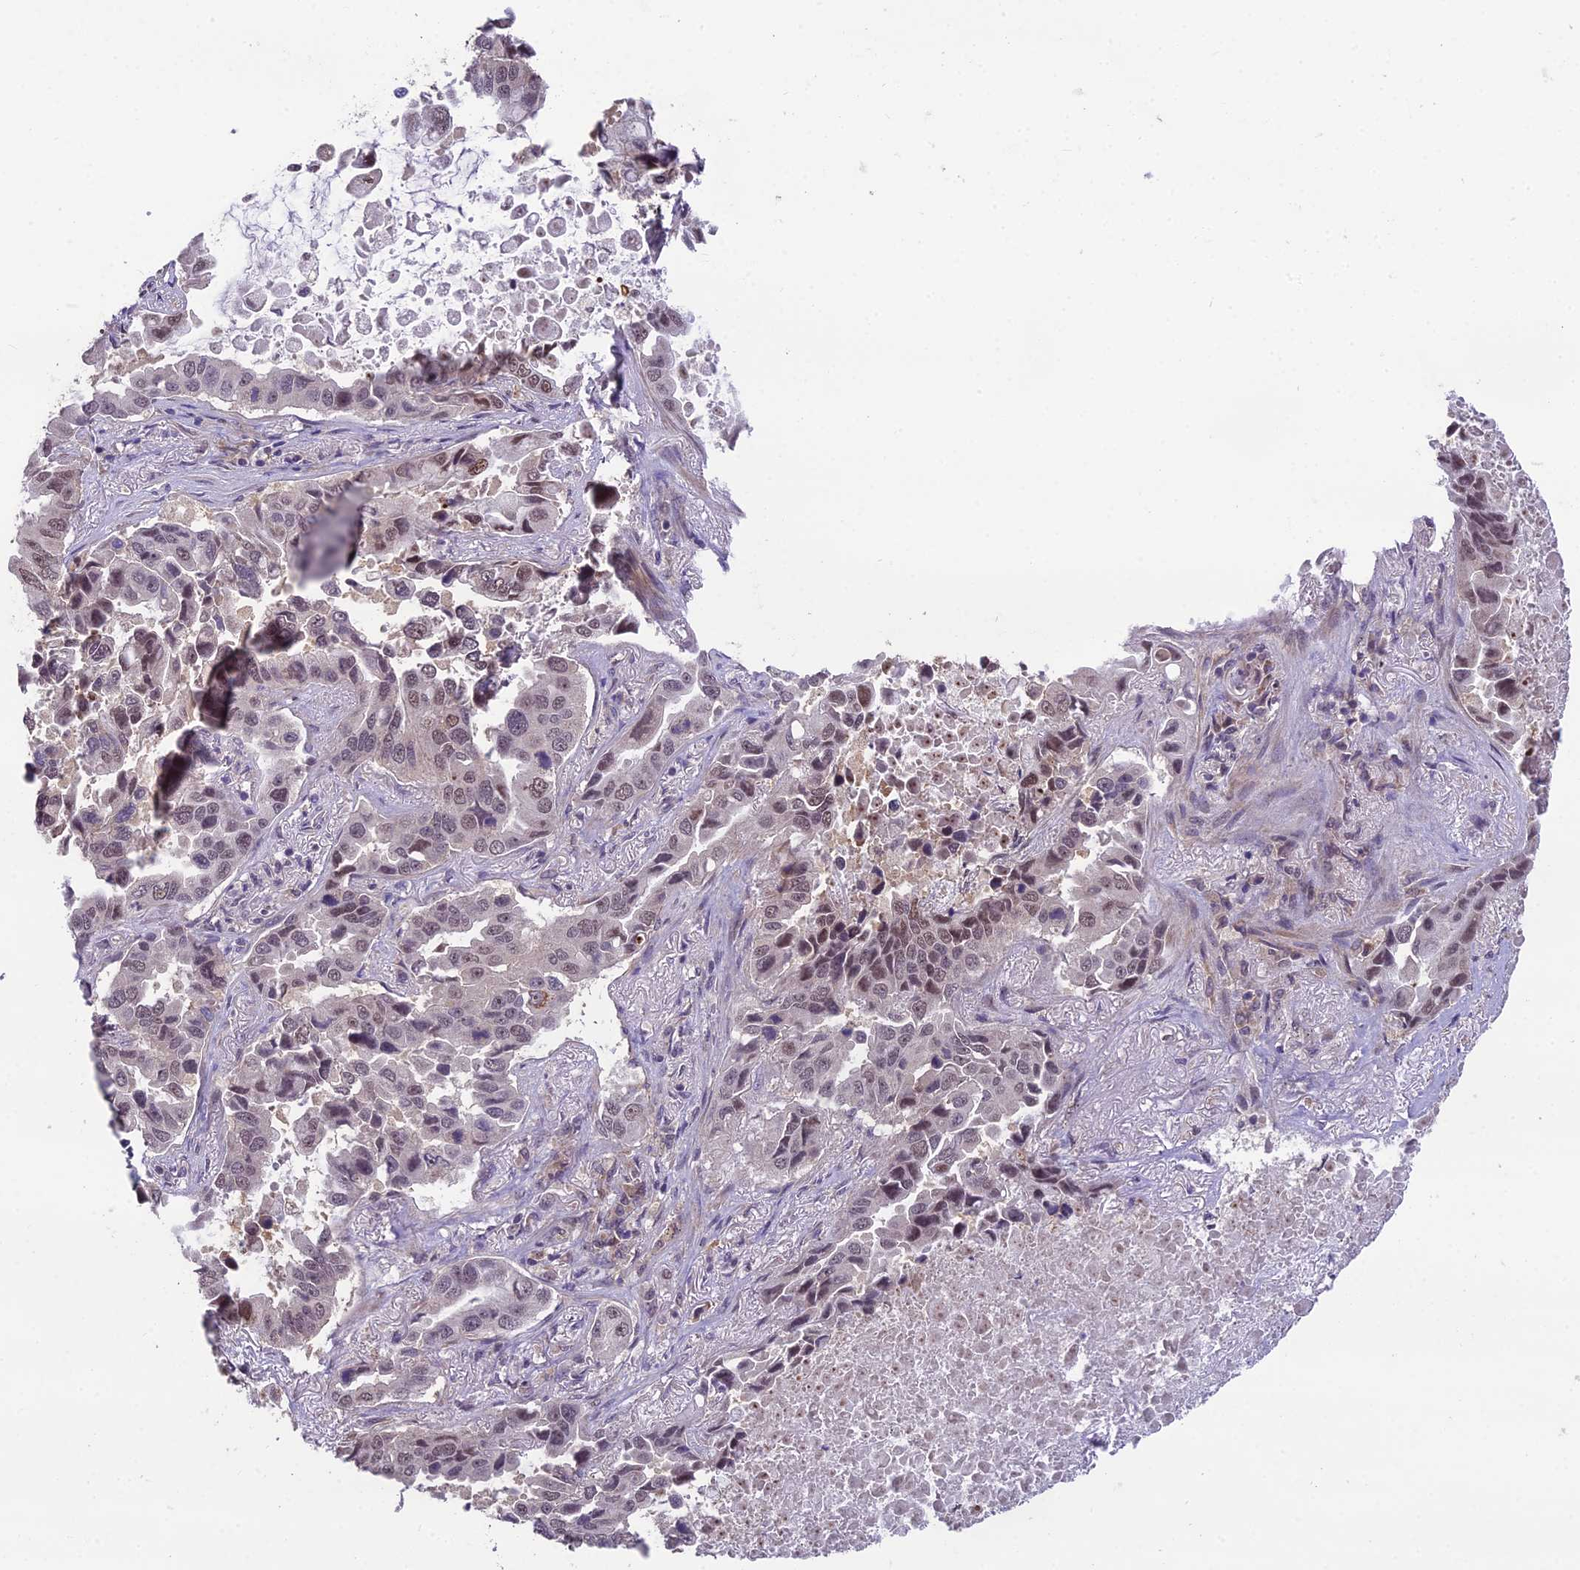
{"staining": {"intensity": "moderate", "quantity": ">75%", "location": "nuclear"}, "tissue": "lung cancer", "cell_type": "Tumor cells", "image_type": "cancer", "snomed": [{"axis": "morphology", "description": "Adenocarcinoma, NOS"}, {"axis": "topography", "description": "Lung"}], "caption": "Lung cancer (adenocarcinoma) stained with DAB immunohistochemistry reveals medium levels of moderate nuclear positivity in approximately >75% of tumor cells.", "gene": "ZNF333", "patient": {"sex": "male", "age": 64}}